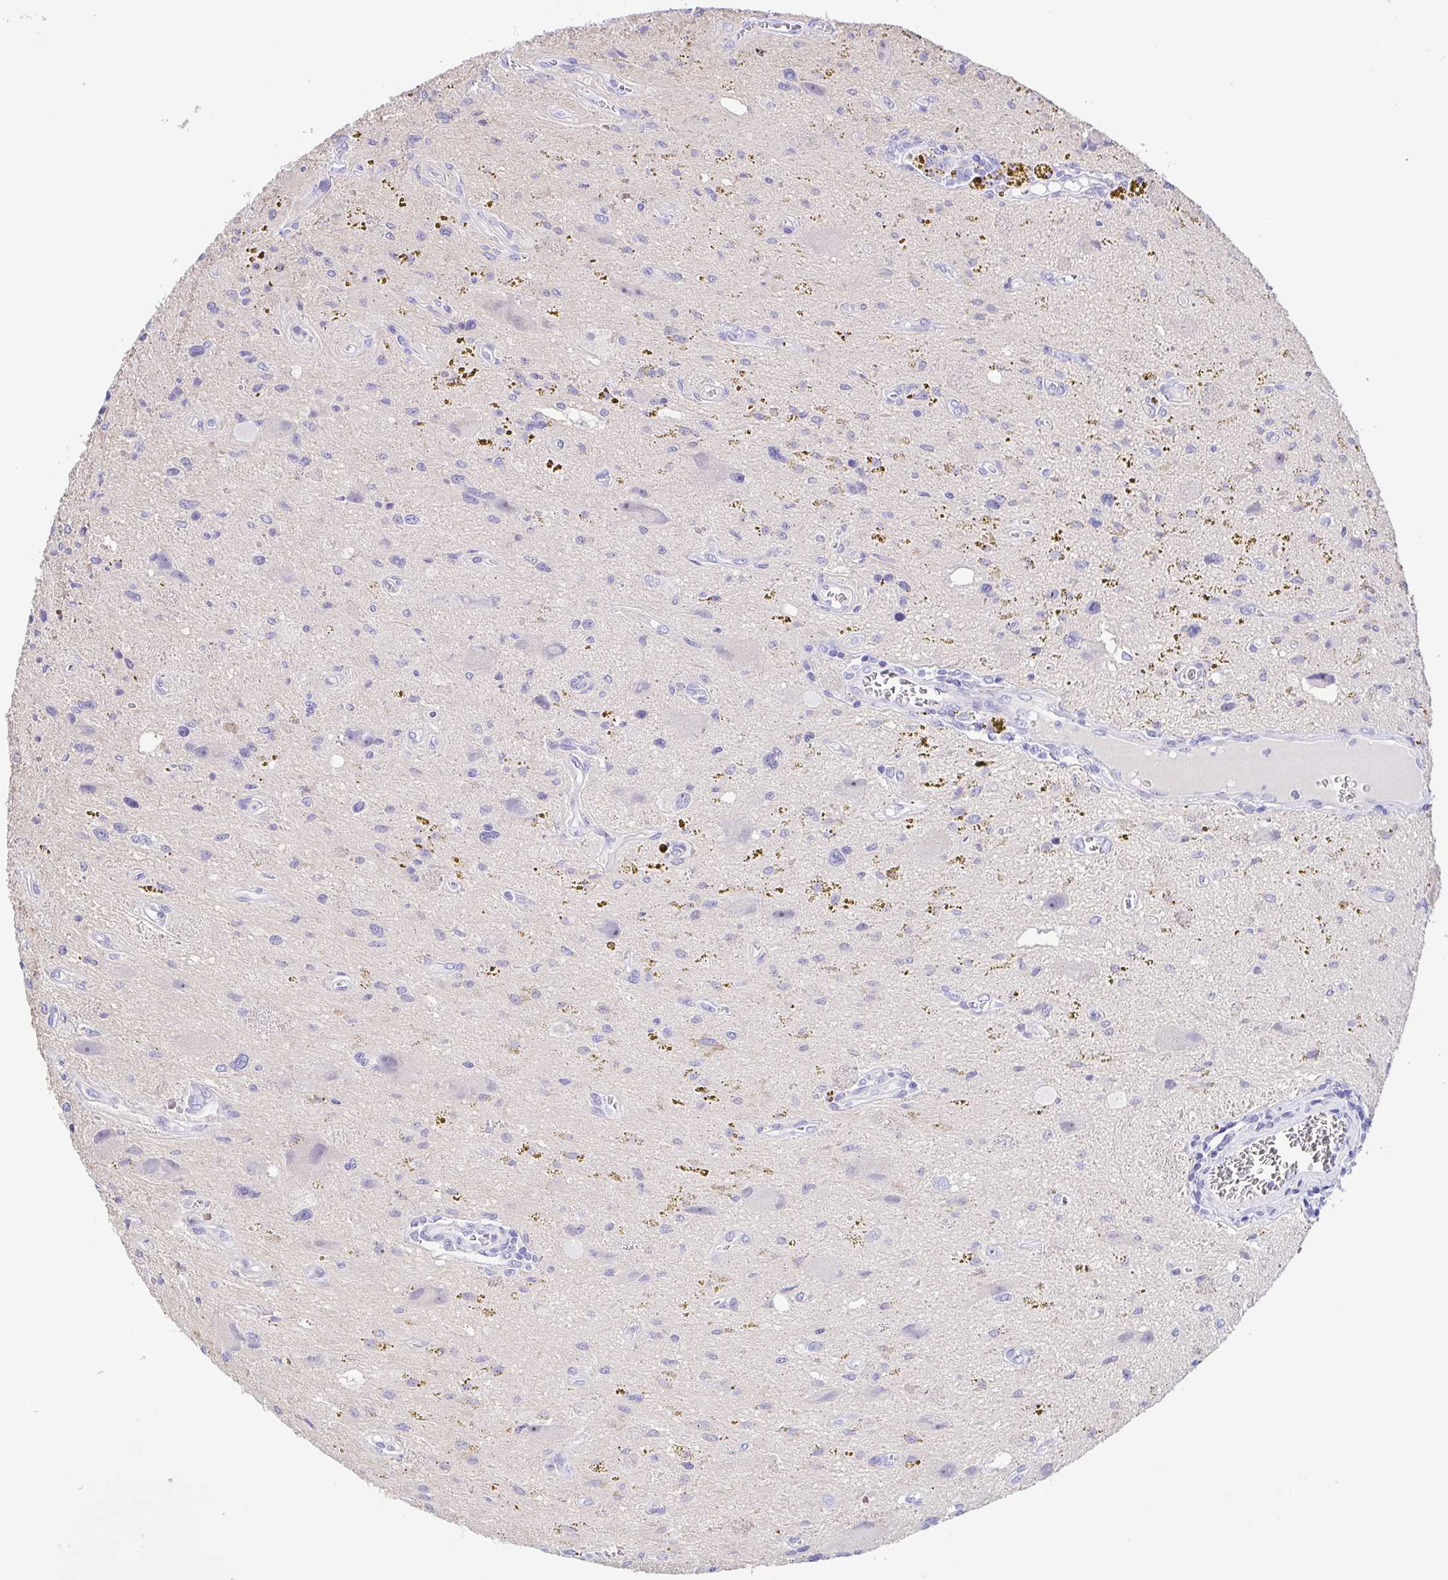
{"staining": {"intensity": "negative", "quantity": "none", "location": "none"}, "tissue": "glioma", "cell_type": "Tumor cells", "image_type": "cancer", "snomed": [{"axis": "morphology", "description": "Glioma, malignant, Low grade"}, {"axis": "topography", "description": "Cerebellum"}], "caption": "Tumor cells show no significant positivity in malignant low-grade glioma.", "gene": "MUCL3", "patient": {"sex": "female", "age": 14}}